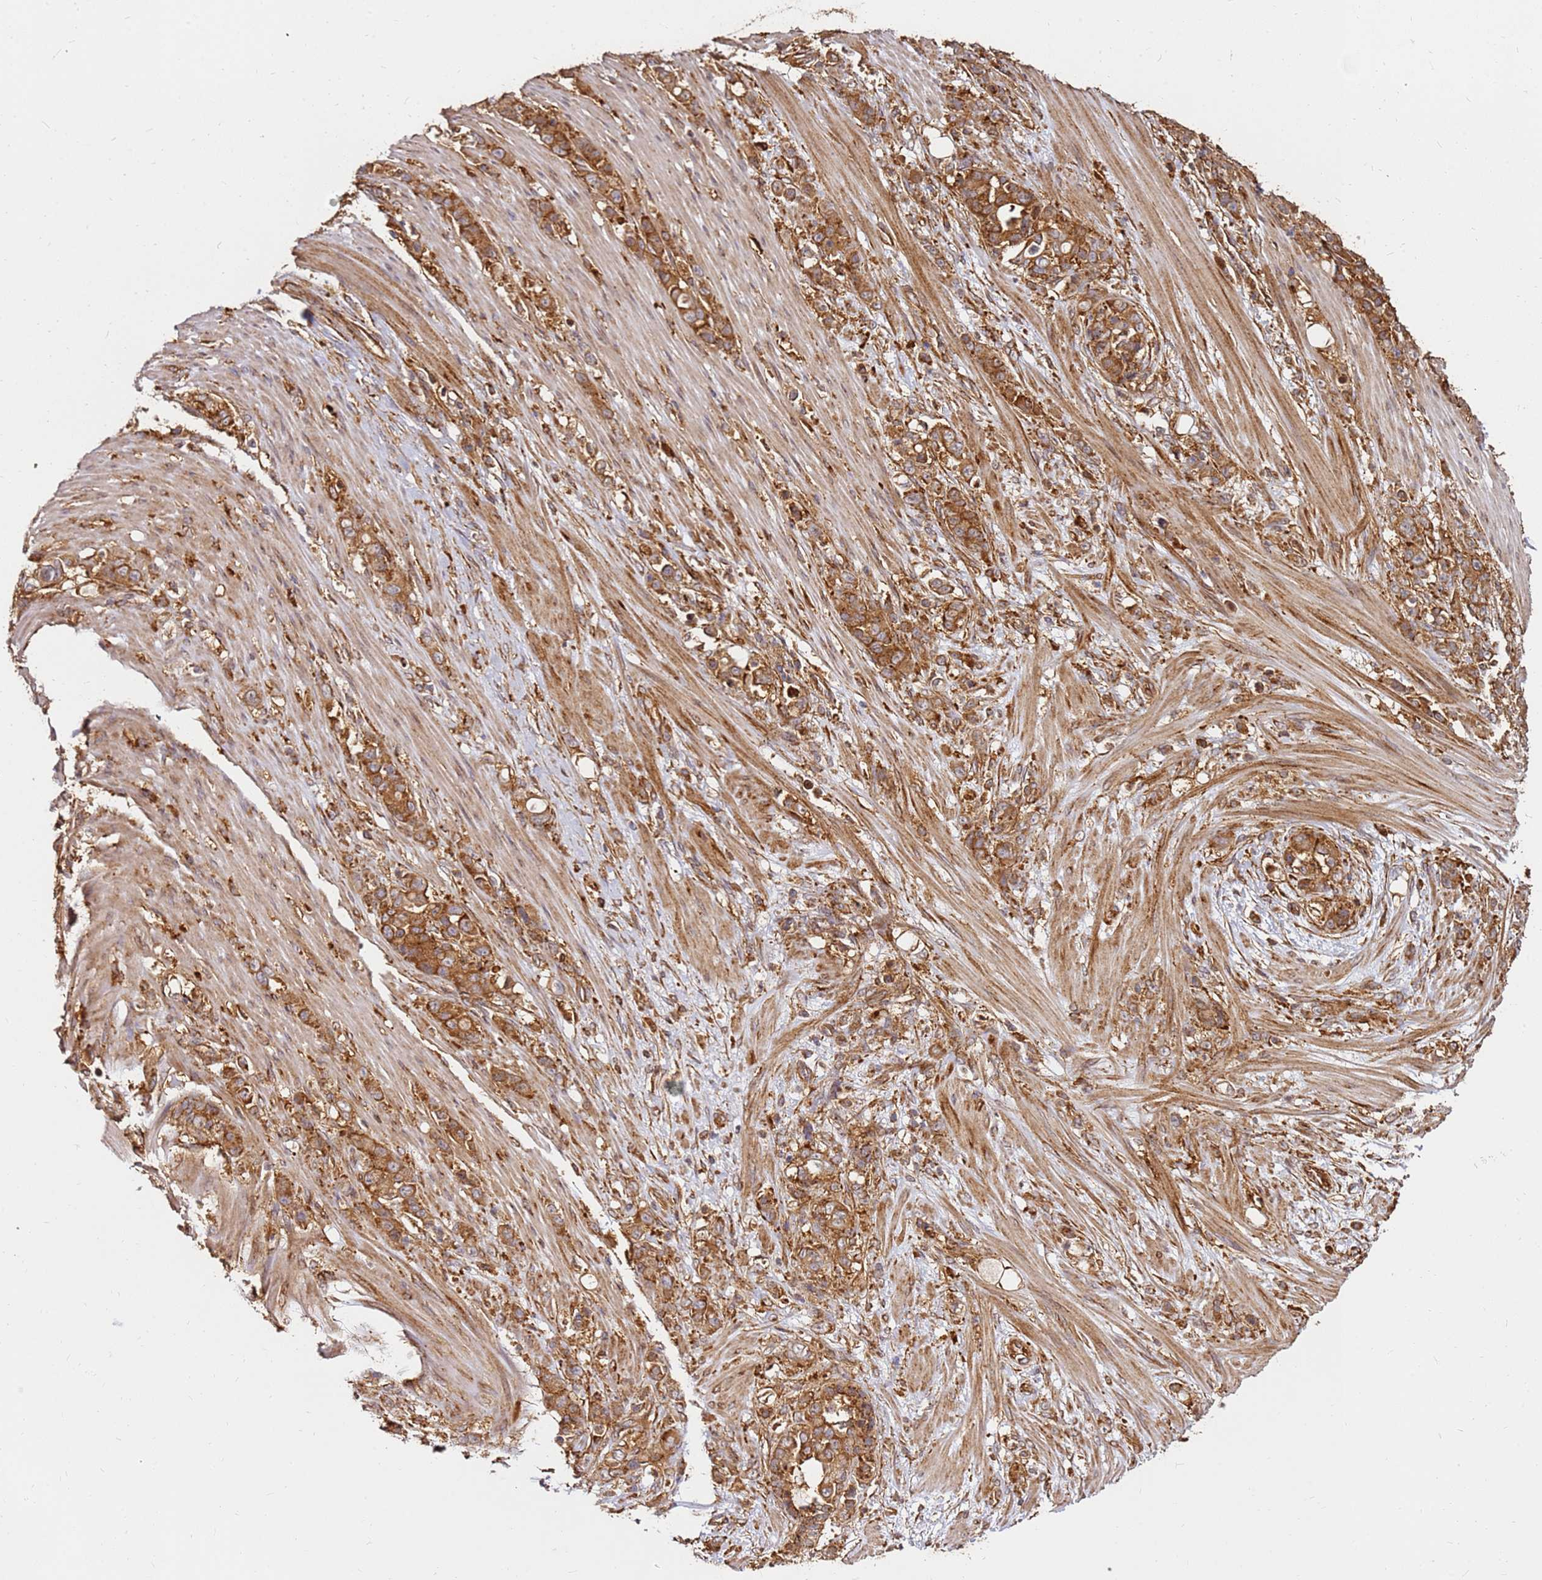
{"staining": {"intensity": "strong", "quantity": ">75%", "location": "cytoplasmic/membranous"}, "tissue": "stomach cancer", "cell_type": "Tumor cells", "image_type": "cancer", "snomed": [{"axis": "morphology", "description": "Normal tissue, NOS"}, {"axis": "morphology", "description": "Adenocarcinoma, NOS"}, {"axis": "topography", "description": "Stomach"}], "caption": "Brown immunohistochemical staining in stomach adenocarcinoma shows strong cytoplasmic/membranous staining in approximately >75% of tumor cells.", "gene": "DVL3", "patient": {"sex": "female", "age": 79}}